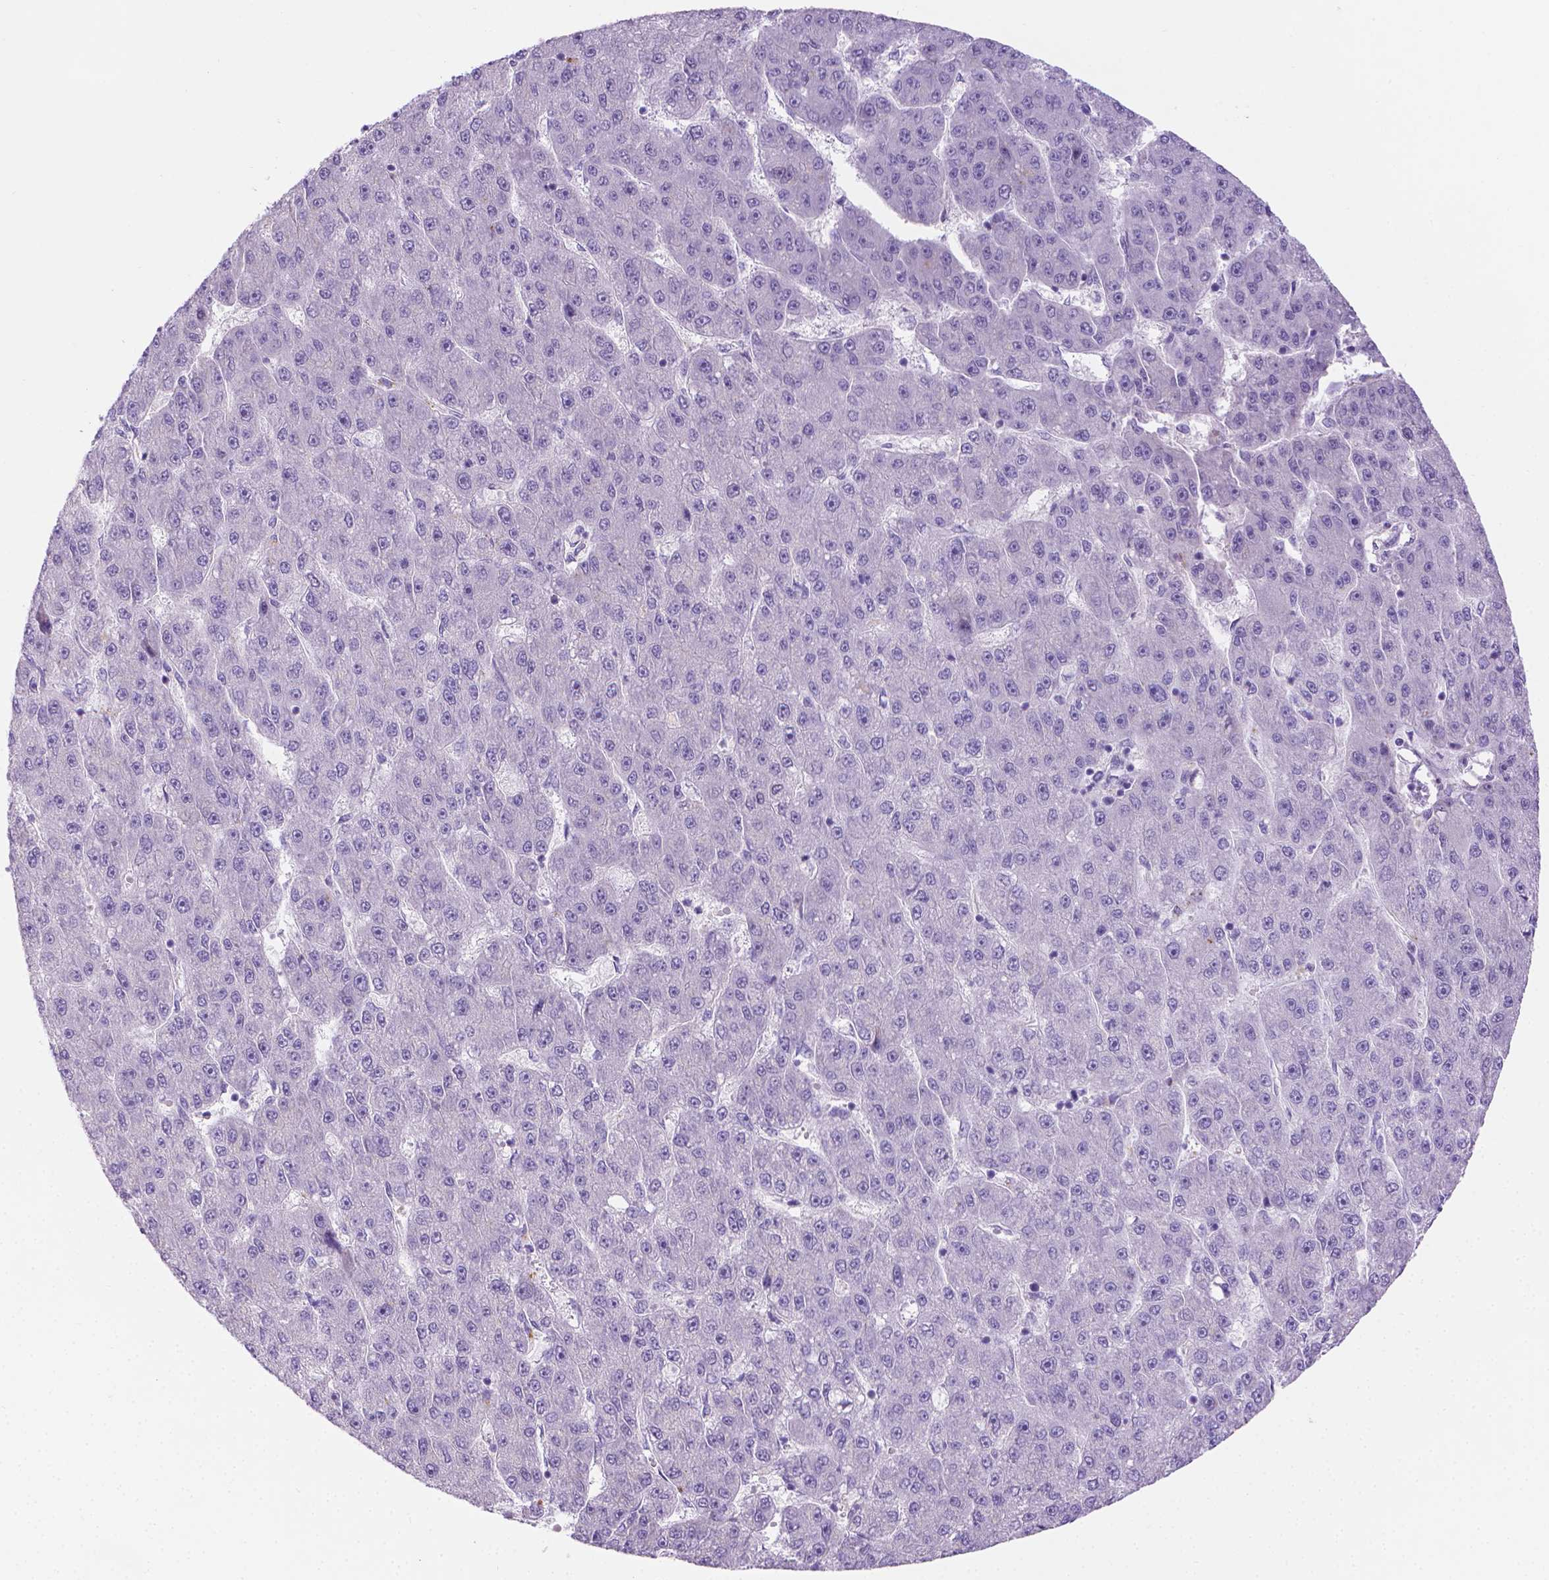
{"staining": {"intensity": "negative", "quantity": "none", "location": "none"}, "tissue": "liver cancer", "cell_type": "Tumor cells", "image_type": "cancer", "snomed": [{"axis": "morphology", "description": "Carcinoma, Hepatocellular, NOS"}, {"axis": "topography", "description": "Liver"}], "caption": "Hepatocellular carcinoma (liver) was stained to show a protein in brown. There is no significant positivity in tumor cells.", "gene": "SPAG6", "patient": {"sex": "male", "age": 67}}